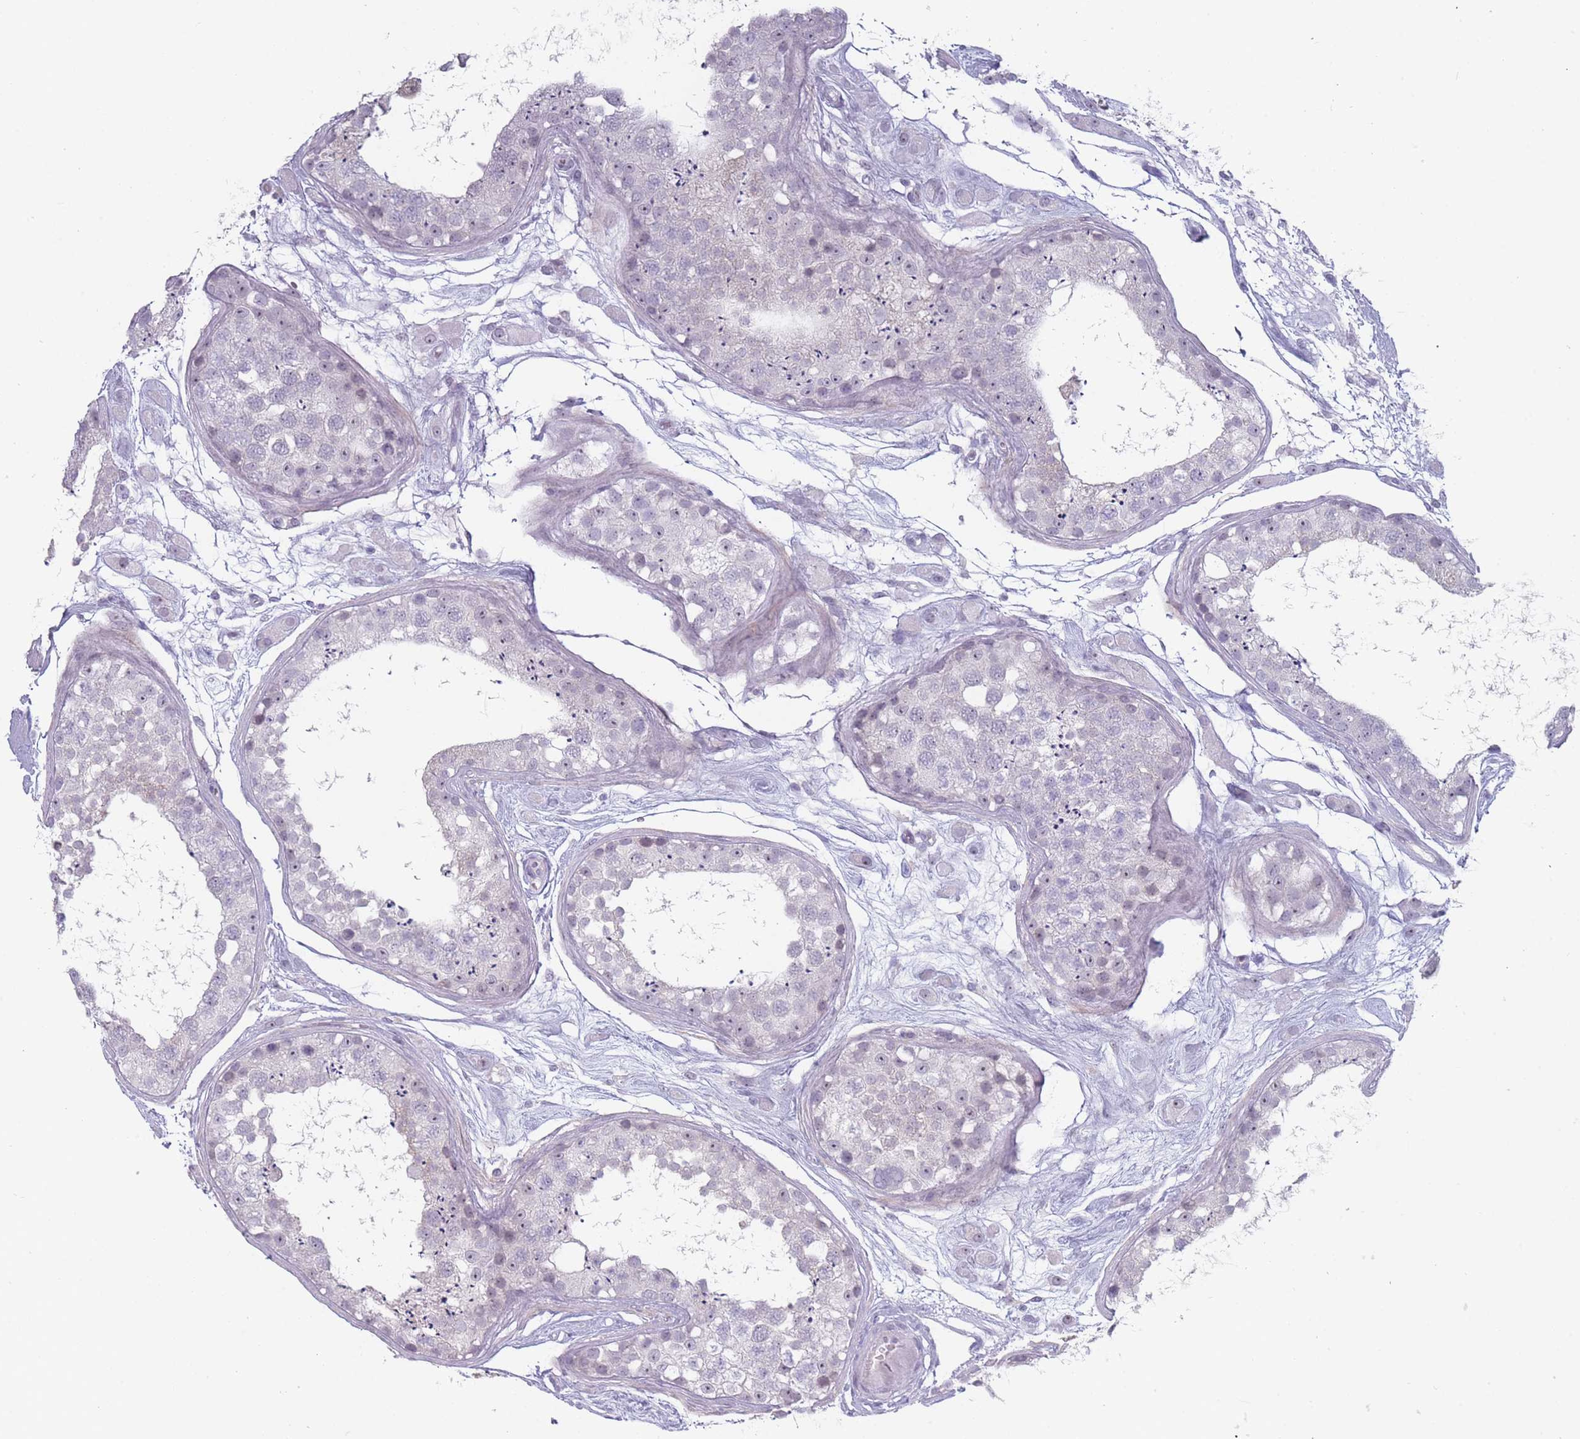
{"staining": {"intensity": "weak", "quantity": "<25%", "location": "nuclear"}, "tissue": "testis", "cell_type": "Cells in seminiferous ducts", "image_type": "normal", "snomed": [{"axis": "morphology", "description": "Normal tissue, NOS"}, {"axis": "topography", "description": "Testis"}], "caption": "This is a image of IHC staining of unremarkable testis, which shows no positivity in cells in seminiferous ducts. (DAB (3,3'-diaminobenzidine) immunohistochemistry visualized using brightfield microscopy, high magnification).", "gene": "ROS1", "patient": {"sex": "male", "age": 25}}